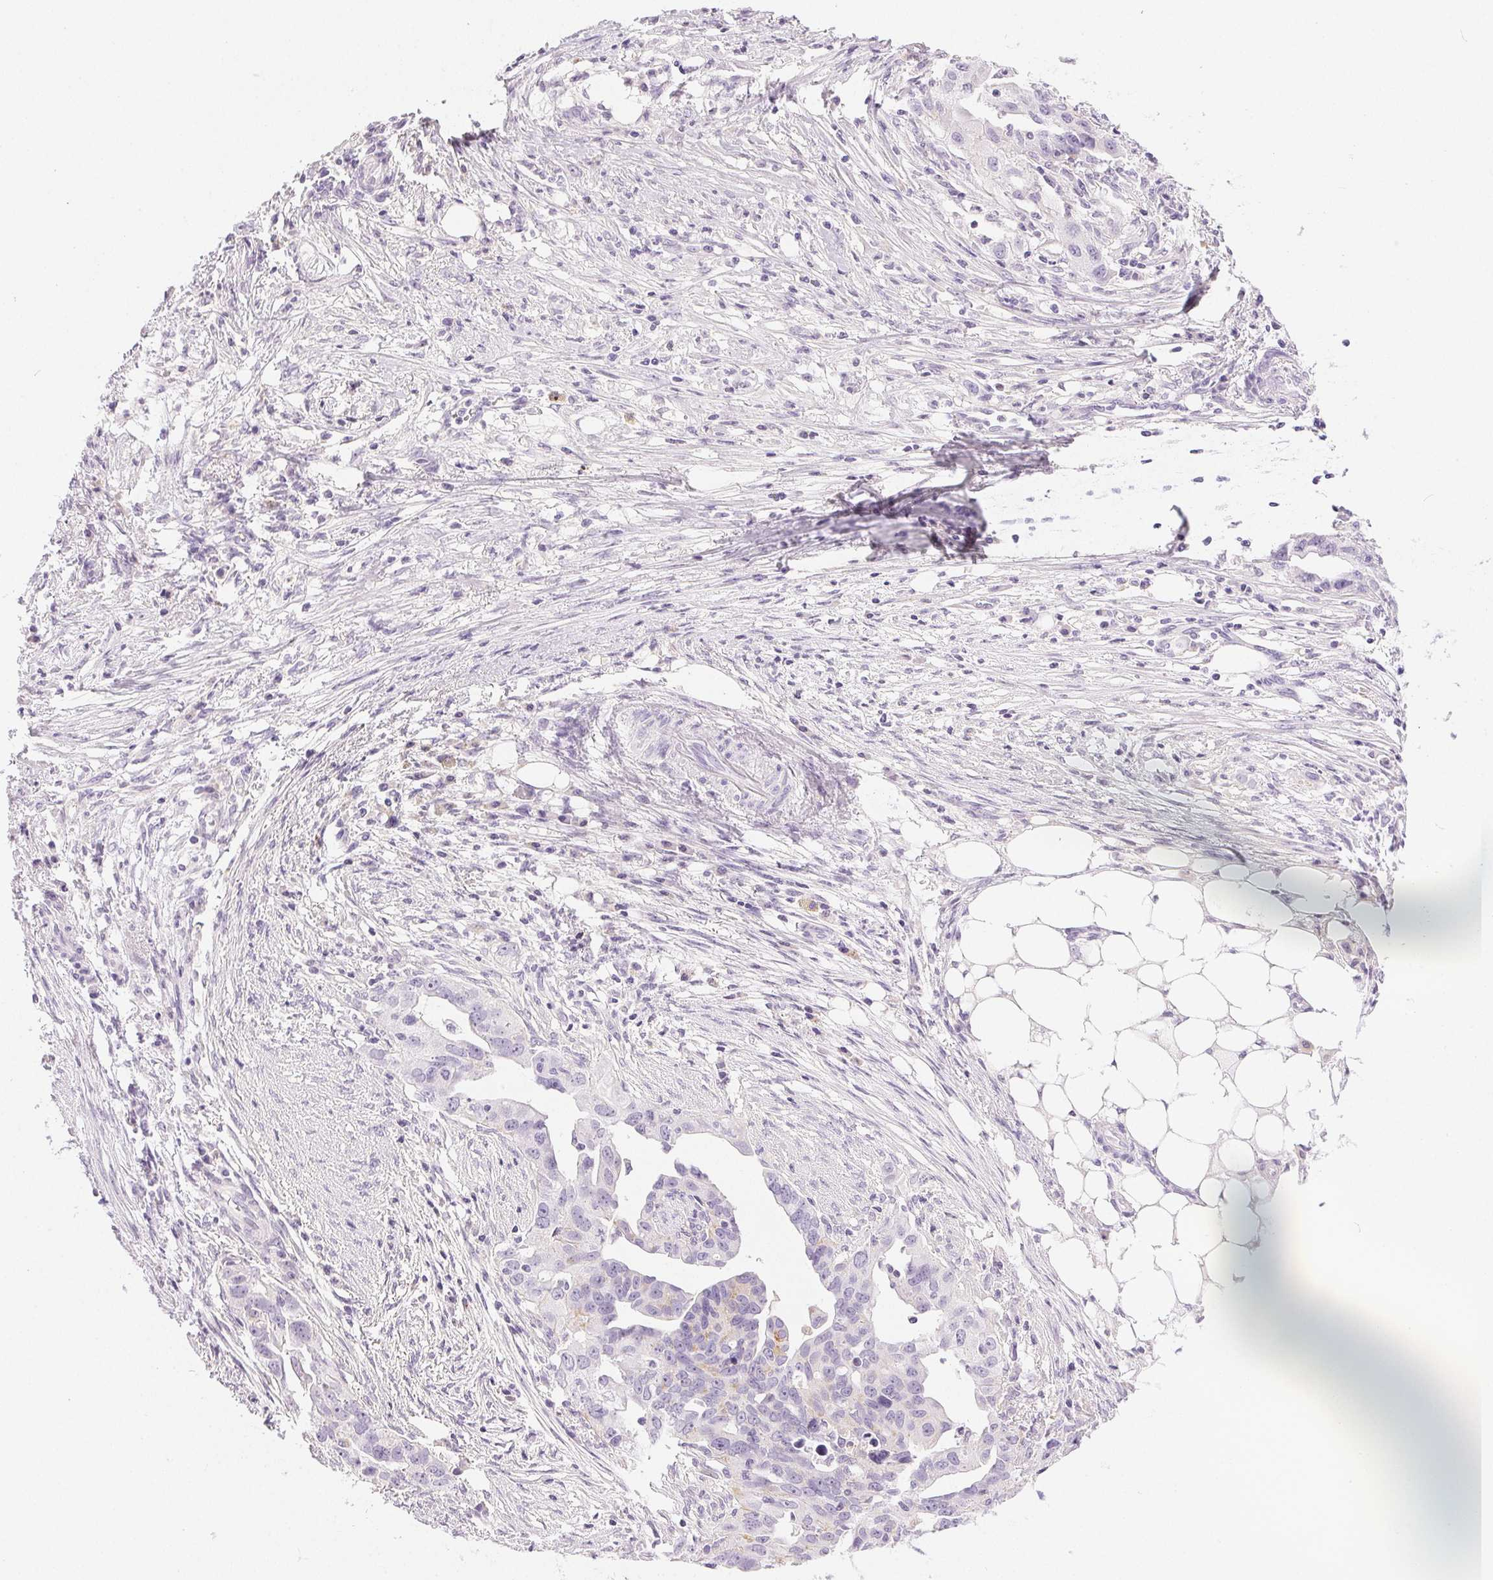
{"staining": {"intensity": "negative", "quantity": "none", "location": "none"}, "tissue": "ovarian cancer", "cell_type": "Tumor cells", "image_type": "cancer", "snomed": [{"axis": "morphology", "description": "Carcinoma, endometroid"}, {"axis": "morphology", "description": "Cystadenocarcinoma, serous, NOS"}, {"axis": "topography", "description": "Ovary"}], "caption": "An image of endometroid carcinoma (ovarian) stained for a protein displays no brown staining in tumor cells.", "gene": "SLC5A2", "patient": {"sex": "female", "age": 45}}